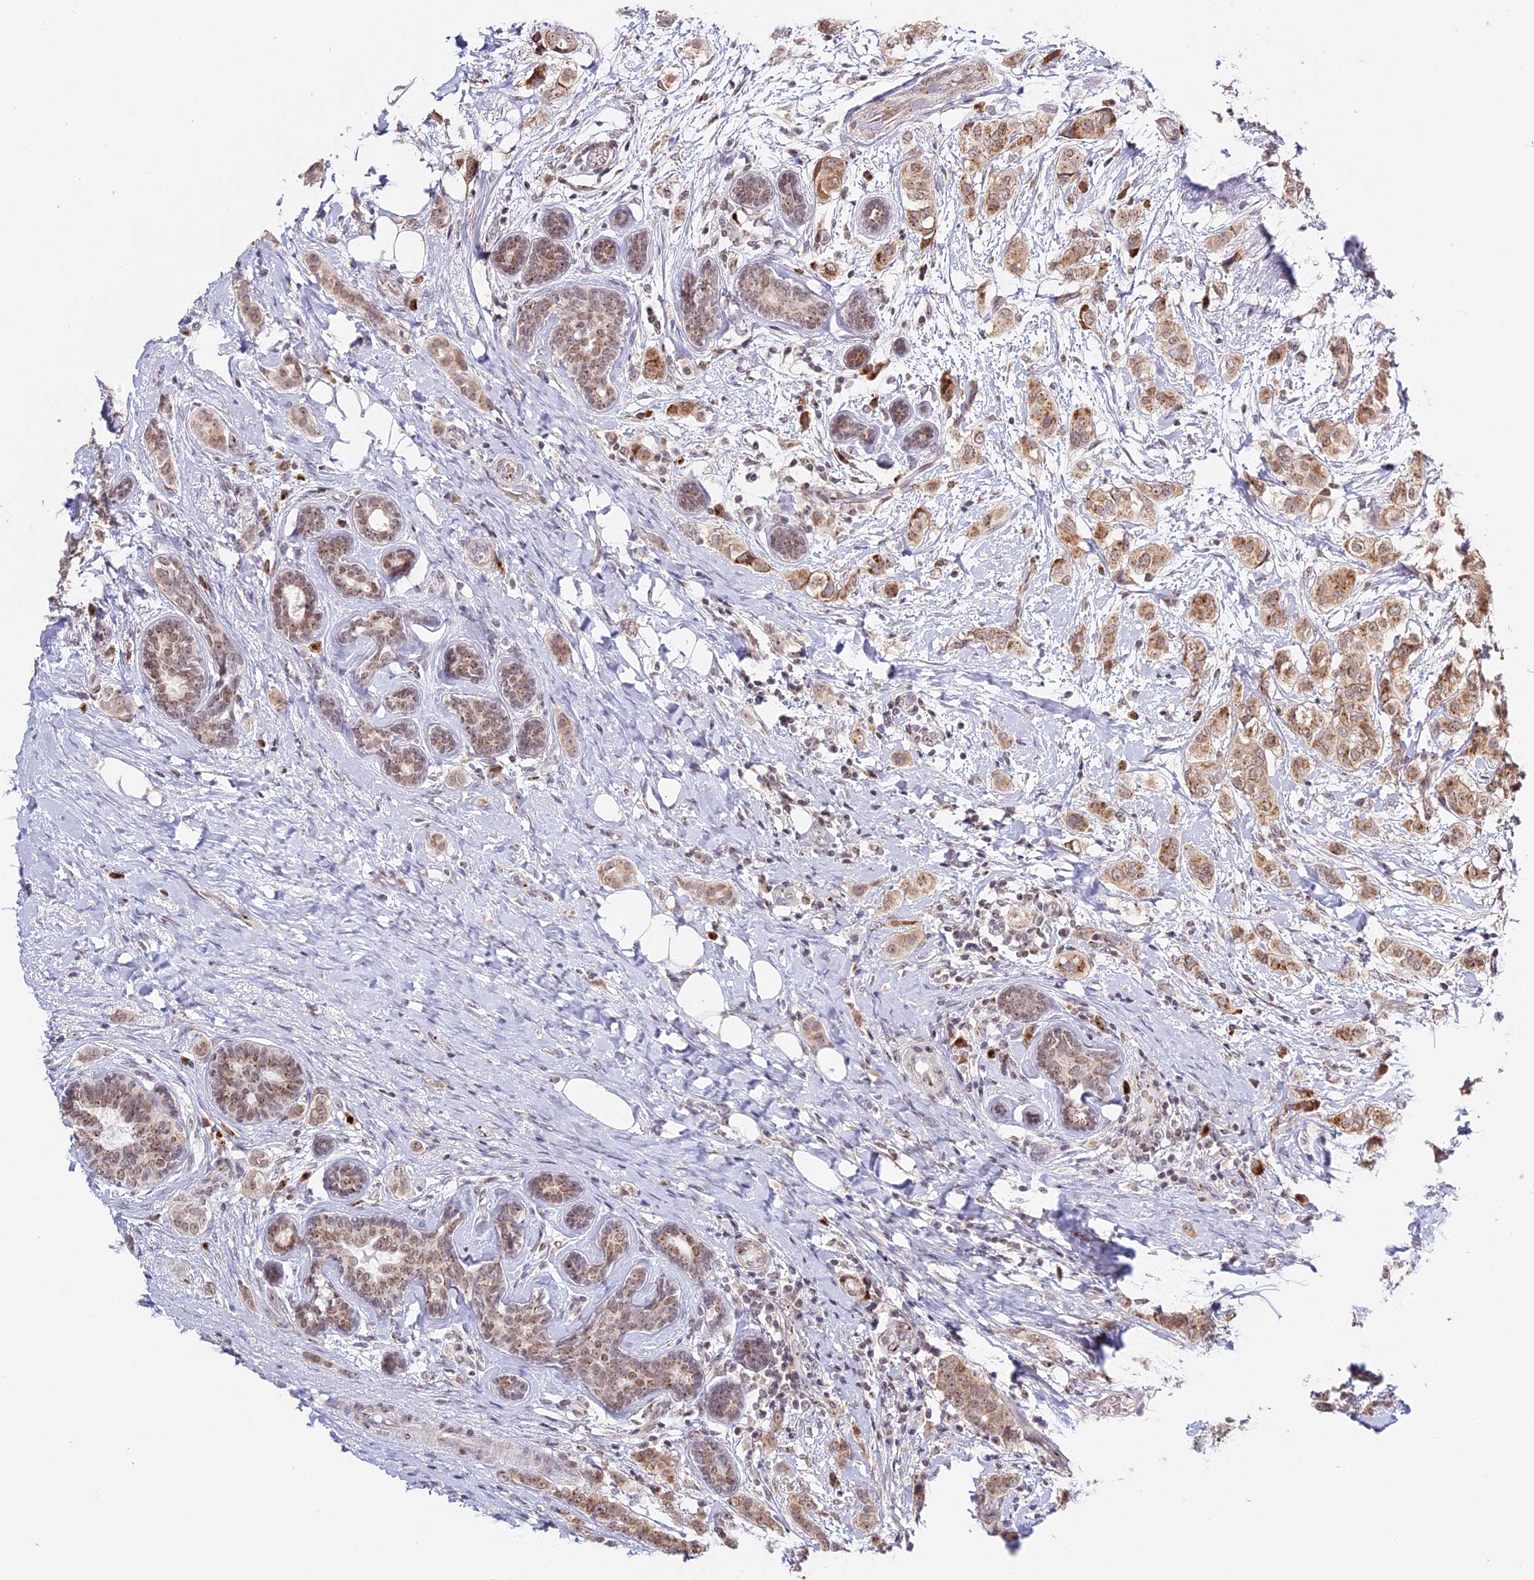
{"staining": {"intensity": "moderate", "quantity": ">75%", "location": "cytoplasmic/membranous,nuclear"}, "tissue": "breast cancer", "cell_type": "Tumor cells", "image_type": "cancer", "snomed": [{"axis": "morphology", "description": "Lobular carcinoma"}, {"axis": "topography", "description": "Breast"}], "caption": "Immunohistochemical staining of lobular carcinoma (breast) reveals medium levels of moderate cytoplasmic/membranous and nuclear protein staining in approximately >75% of tumor cells.", "gene": "HEATR5B", "patient": {"sex": "female", "age": 51}}